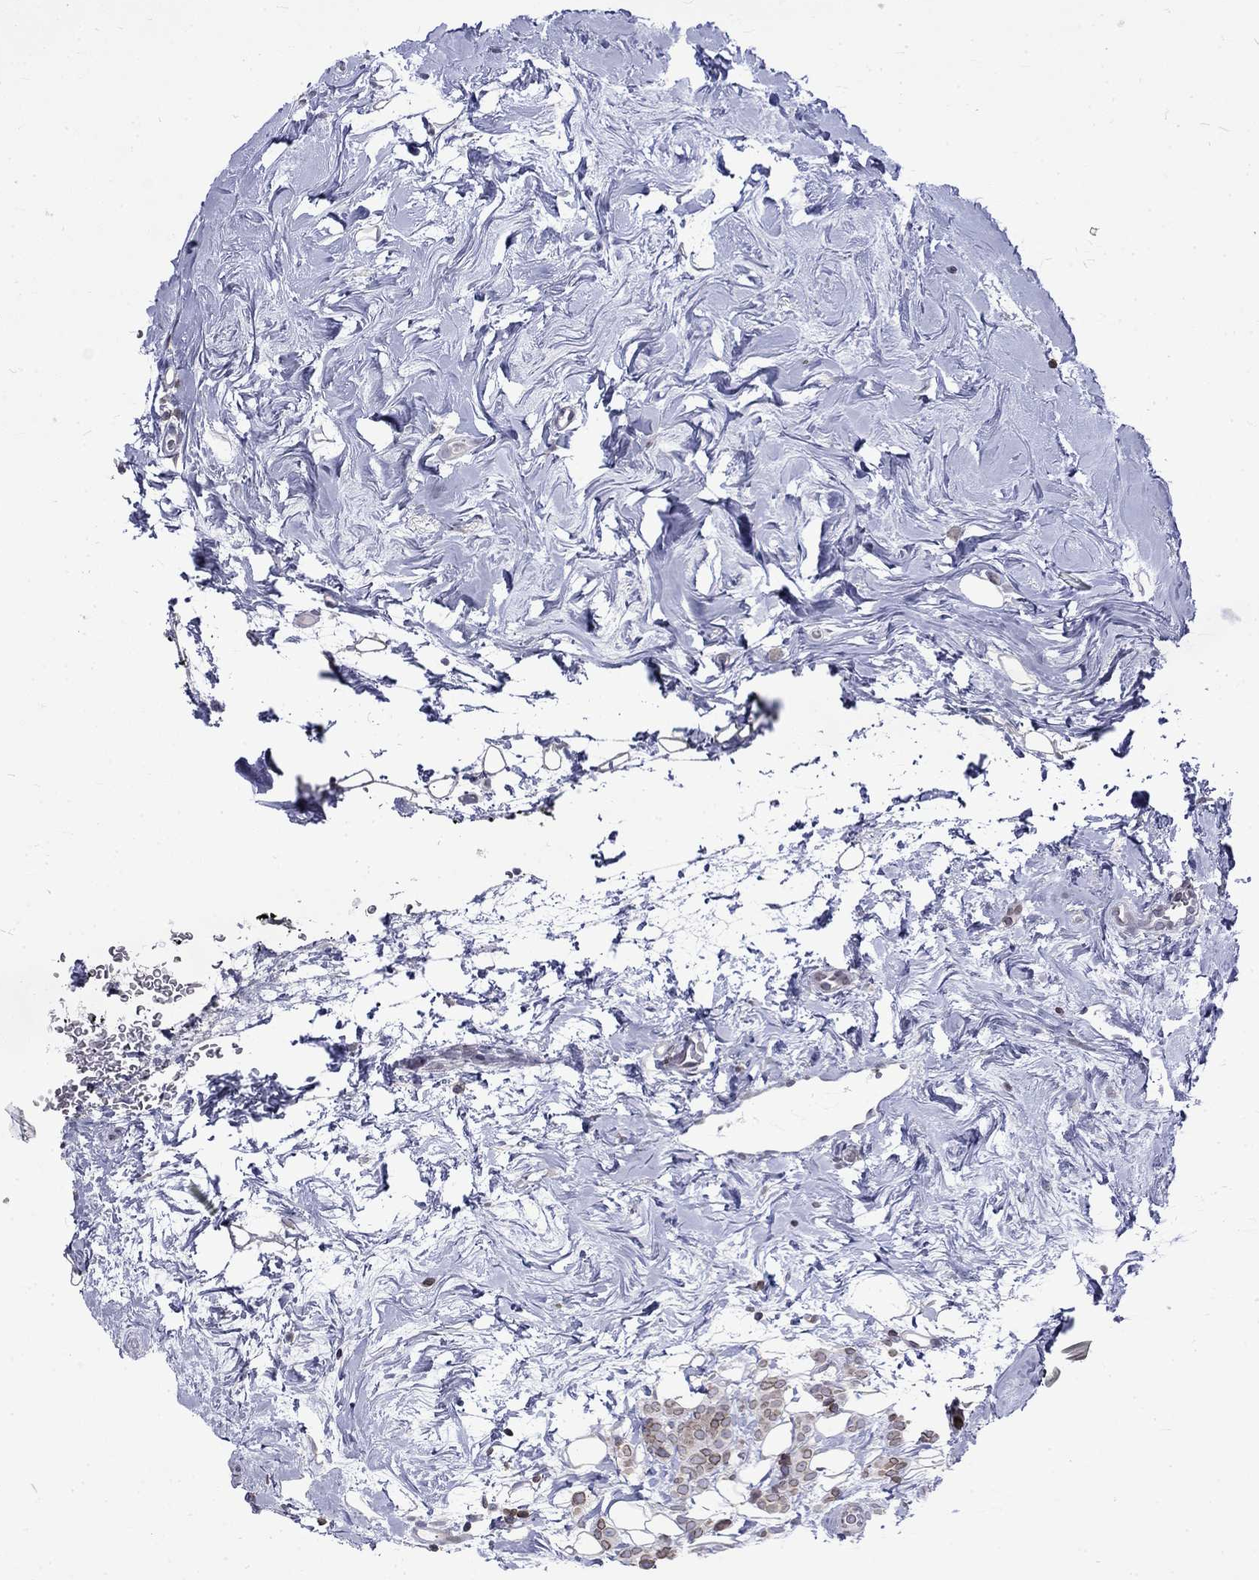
{"staining": {"intensity": "negative", "quantity": "none", "location": "none"}, "tissue": "breast cancer", "cell_type": "Tumor cells", "image_type": "cancer", "snomed": [{"axis": "morphology", "description": "Lobular carcinoma"}, {"axis": "topography", "description": "Breast"}], "caption": "This is an IHC photomicrograph of breast cancer. There is no positivity in tumor cells.", "gene": "SLA", "patient": {"sex": "female", "age": 49}}